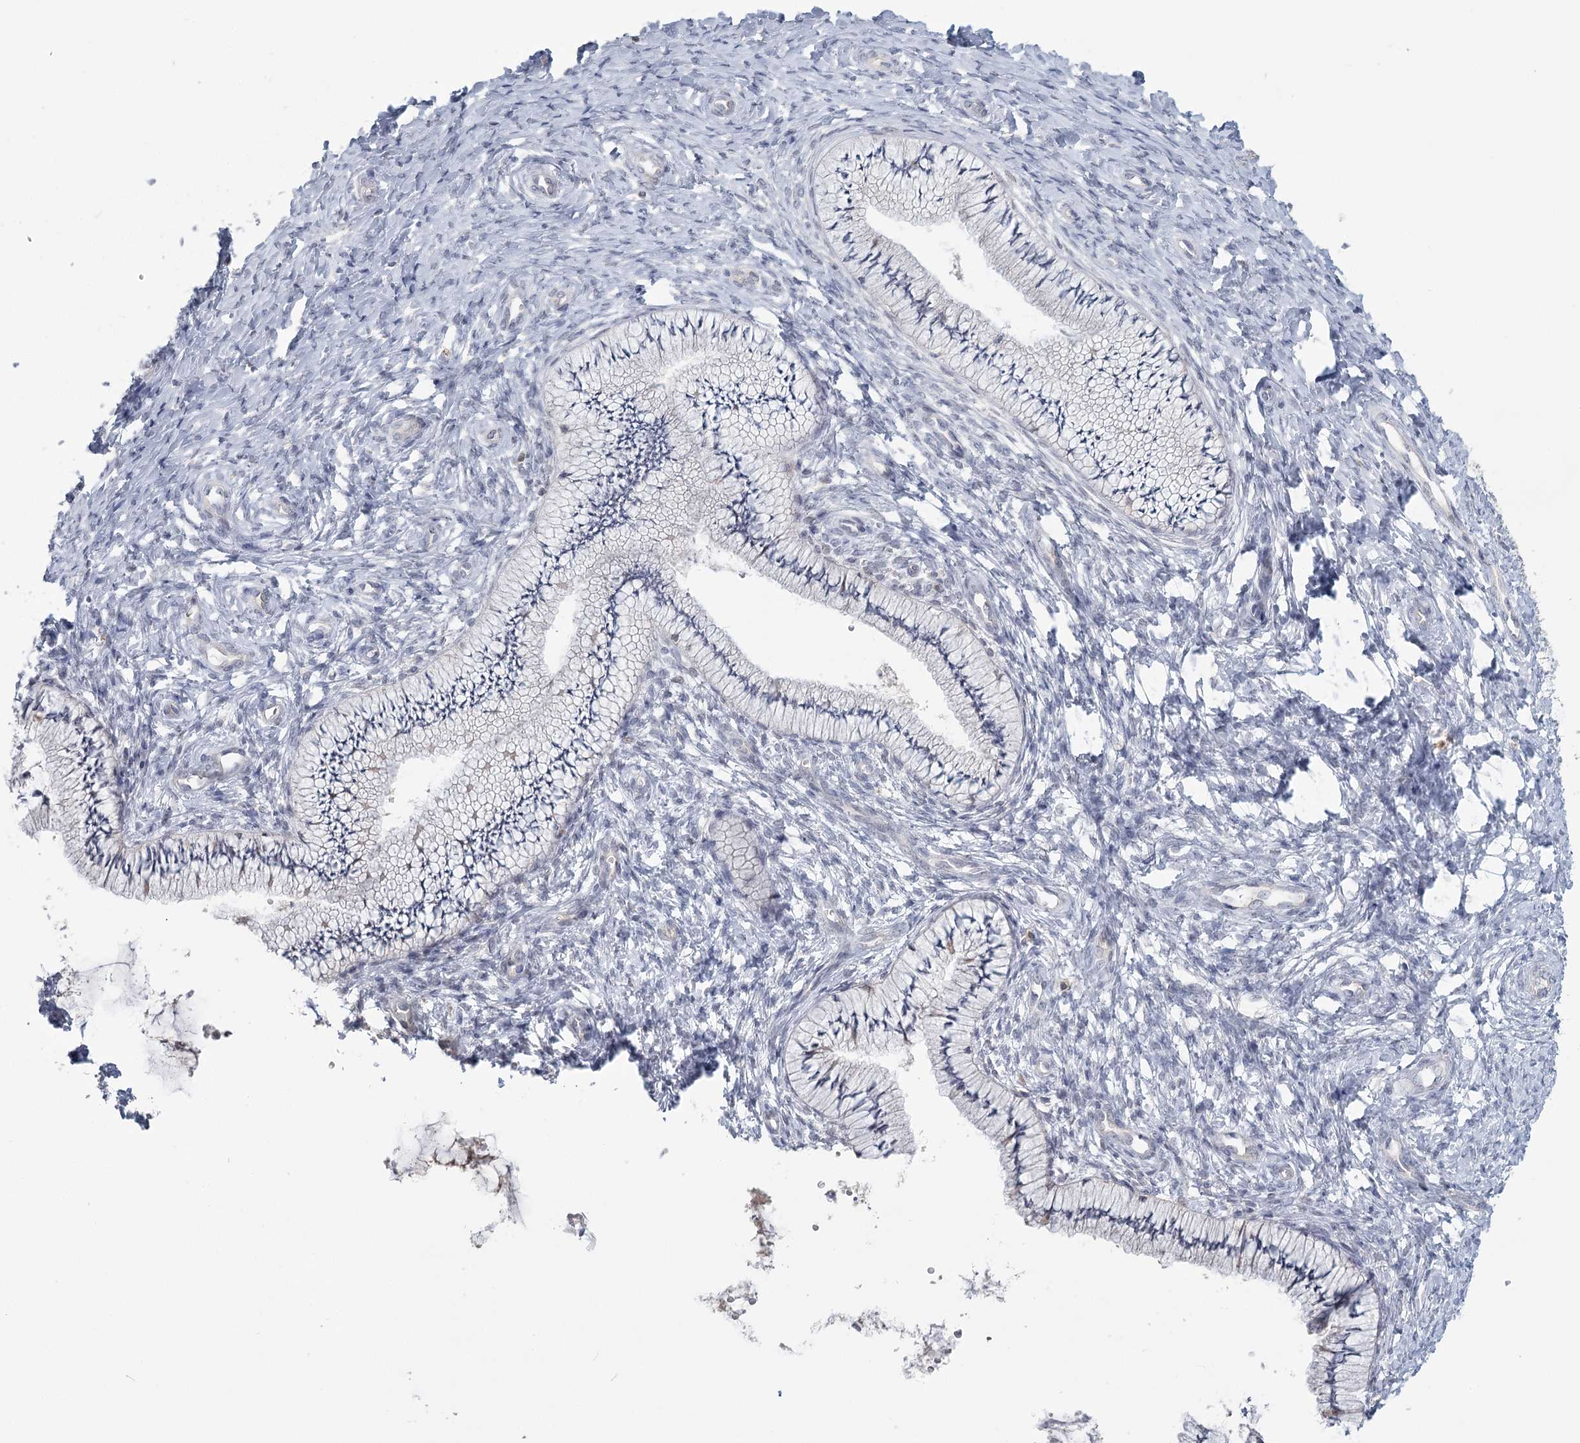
{"staining": {"intensity": "weak", "quantity": "<25%", "location": "cytoplasmic/membranous,nuclear"}, "tissue": "cervix", "cell_type": "Glandular cells", "image_type": "normal", "snomed": [{"axis": "morphology", "description": "Normal tissue, NOS"}, {"axis": "topography", "description": "Cervix"}], "caption": "This is a photomicrograph of immunohistochemistry staining of unremarkable cervix, which shows no staining in glandular cells. Nuclei are stained in blue.", "gene": "USP11", "patient": {"sex": "female", "age": 36}}